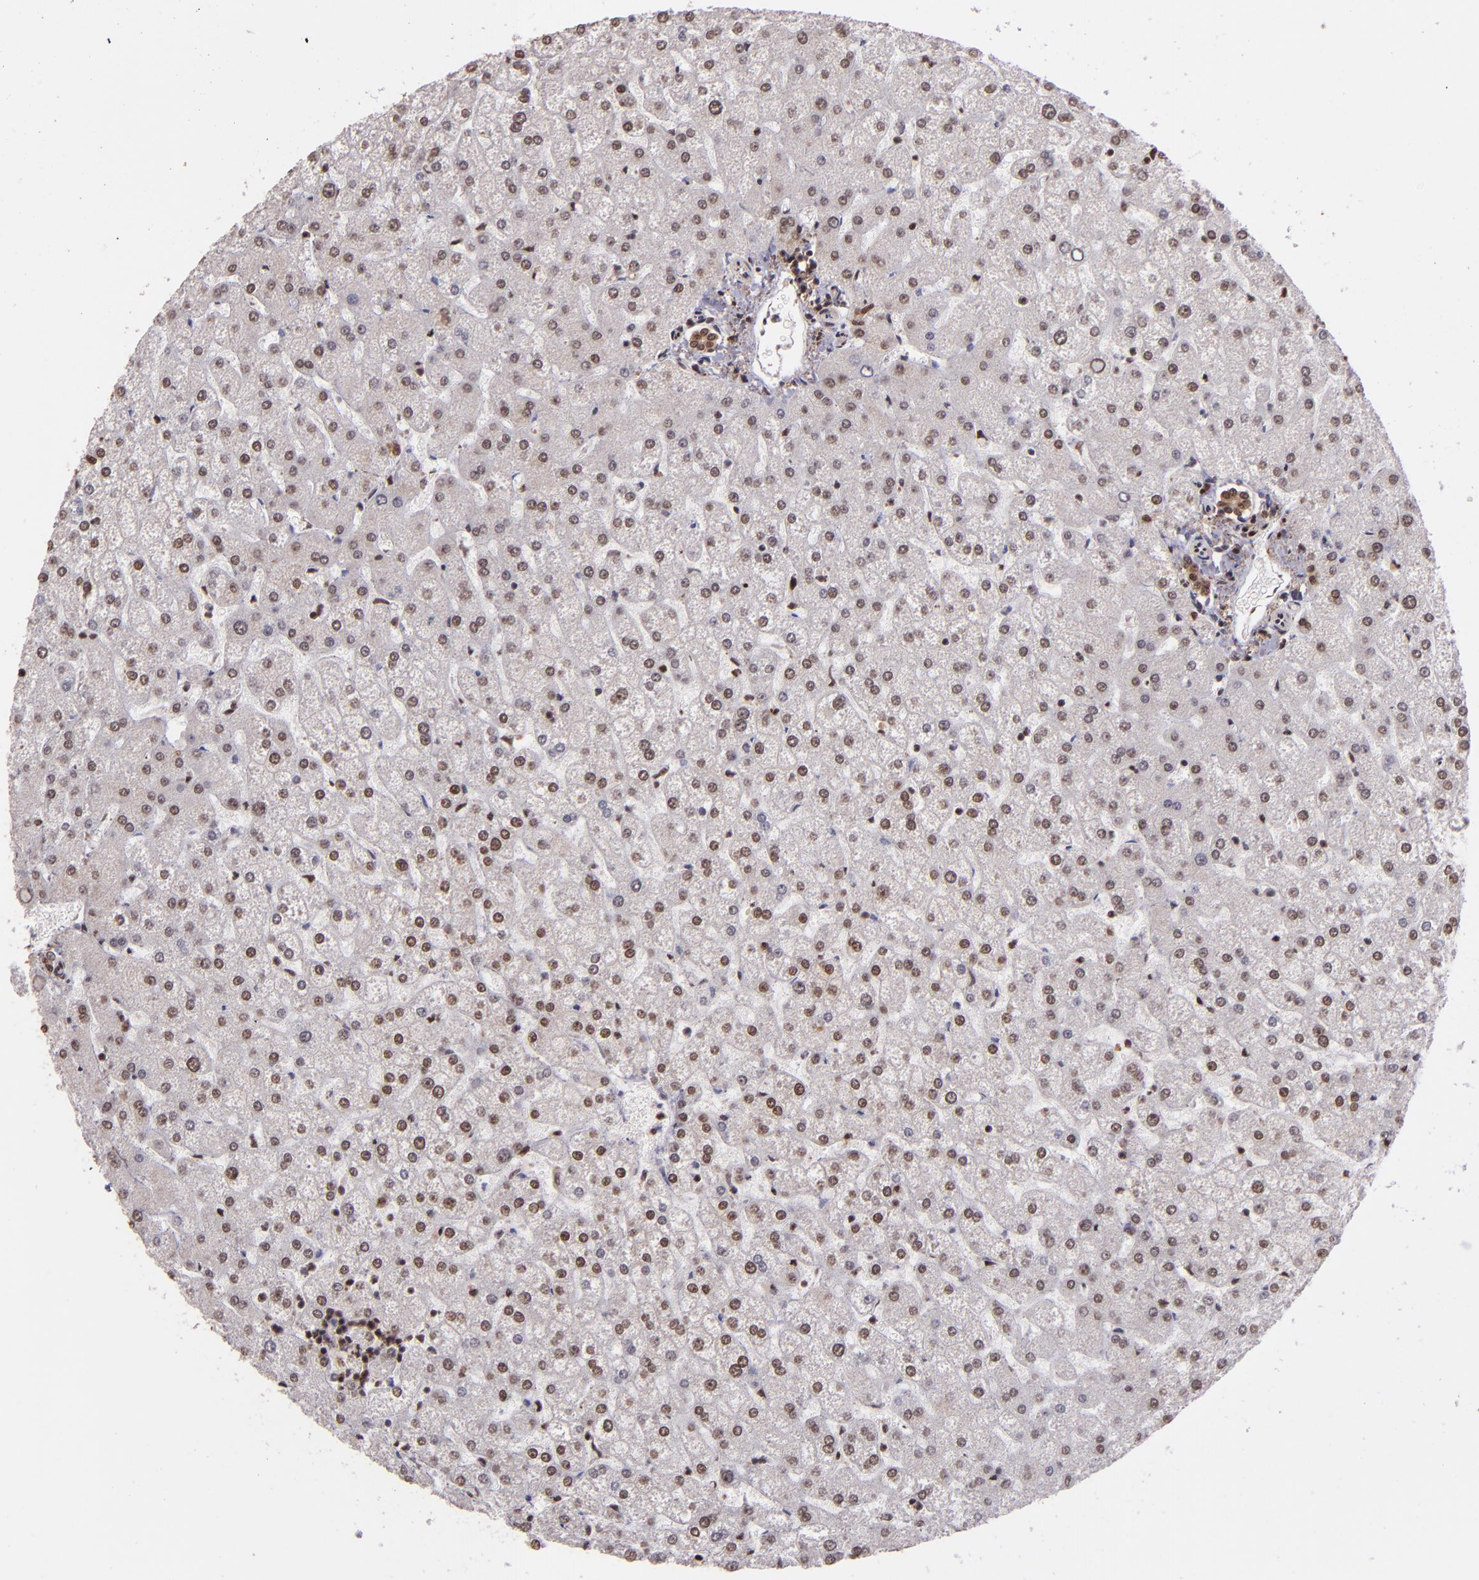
{"staining": {"intensity": "strong", "quantity": ">75%", "location": "nuclear"}, "tissue": "liver", "cell_type": "Cholangiocytes", "image_type": "normal", "snomed": [{"axis": "morphology", "description": "Normal tissue, NOS"}, {"axis": "topography", "description": "Liver"}], "caption": "This photomicrograph displays immunohistochemistry (IHC) staining of unremarkable liver, with high strong nuclear expression in approximately >75% of cholangiocytes.", "gene": "PQBP1", "patient": {"sex": "female", "age": 32}}